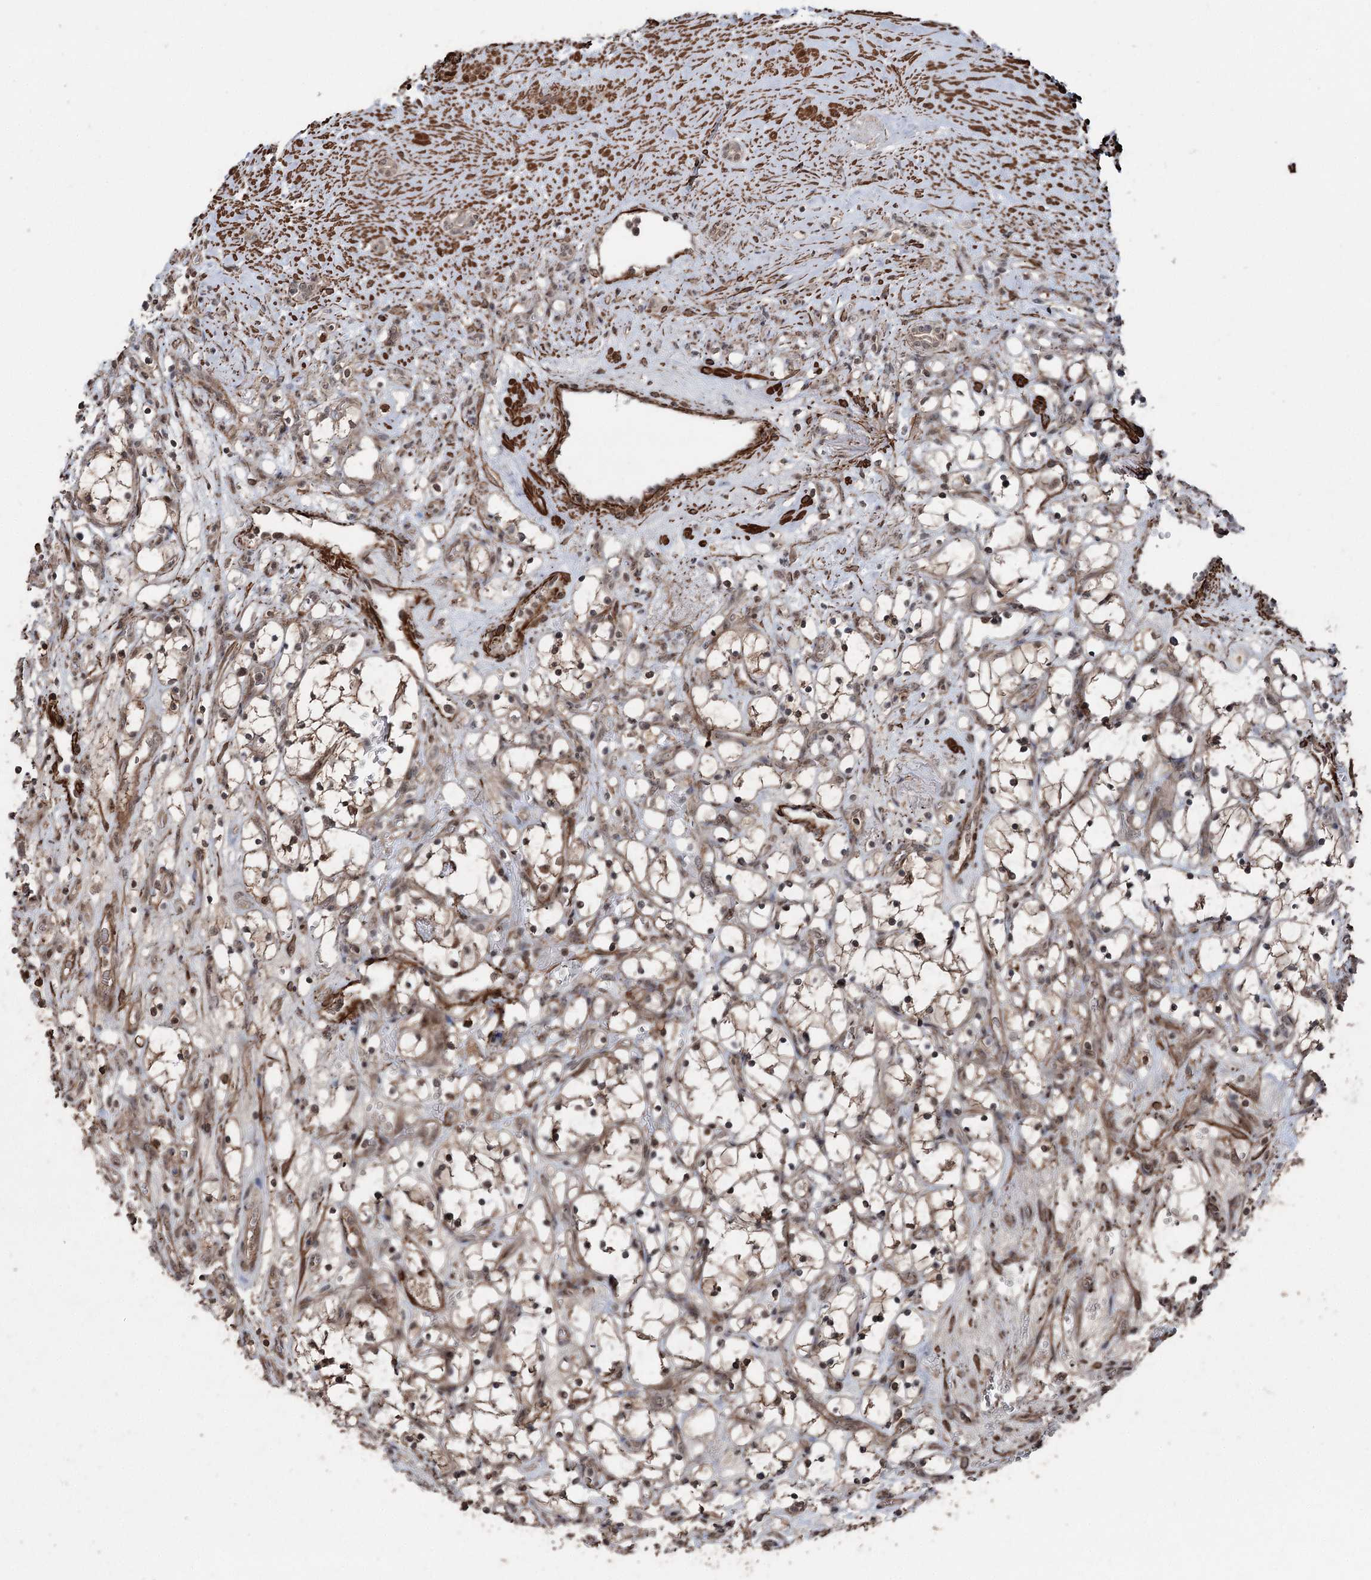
{"staining": {"intensity": "weak", "quantity": "25%-75%", "location": "cytoplasmic/membranous"}, "tissue": "renal cancer", "cell_type": "Tumor cells", "image_type": "cancer", "snomed": [{"axis": "morphology", "description": "Adenocarcinoma, NOS"}, {"axis": "topography", "description": "Kidney"}], "caption": "Immunohistochemical staining of renal cancer shows low levels of weak cytoplasmic/membranous protein positivity in approximately 25%-75% of tumor cells.", "gene": "CCDC82", "patient": {"sex": "female", "age": 69}}